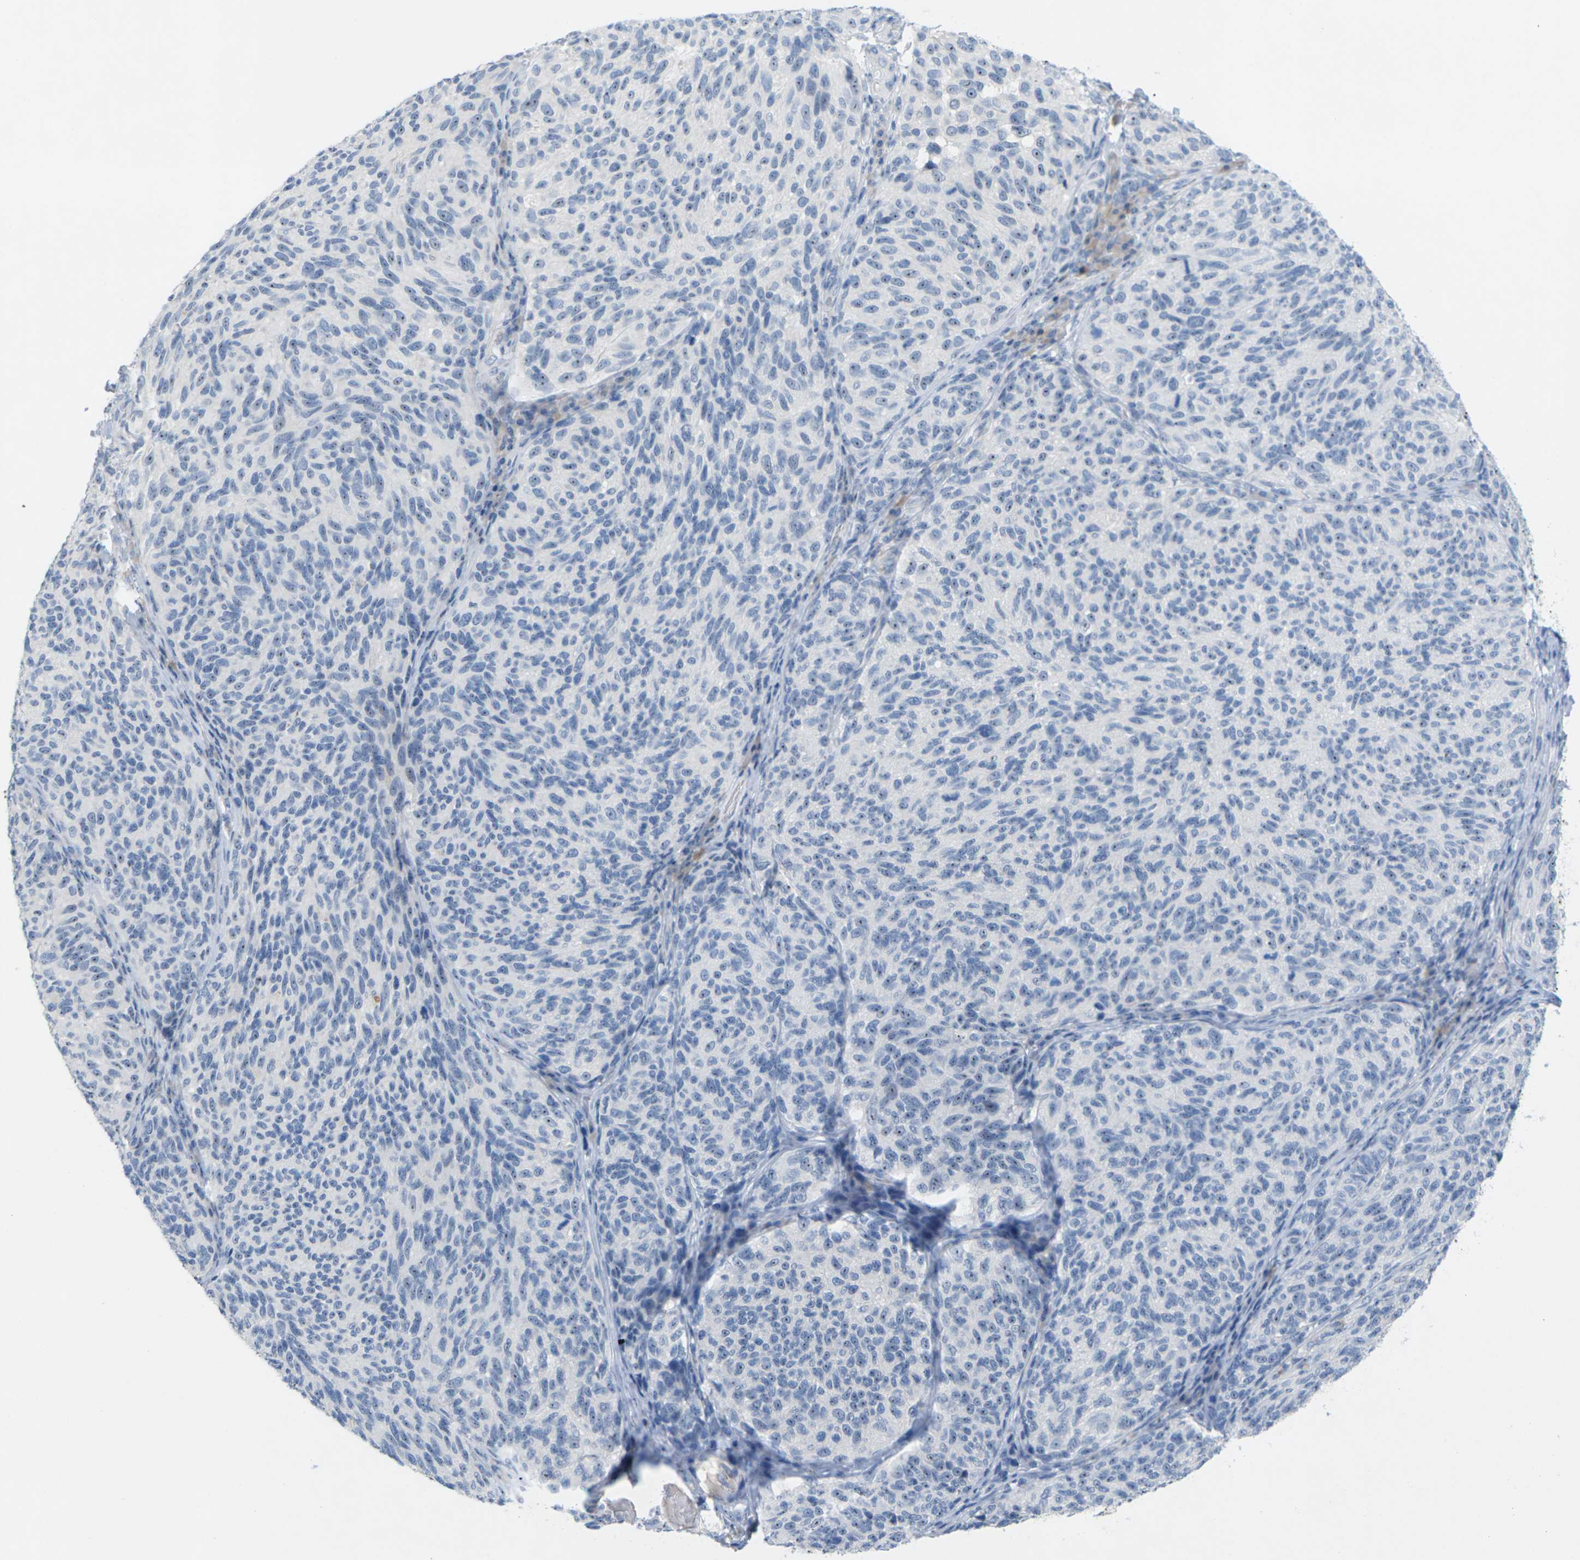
{"staining": {"intensity": "negative", "quantity": "none", "location": "none"}, "tissue": "melanoma", "cell_type": "Tumor cells", "image_type": "cancer", "snomed": [{"axis": "morphology", "description": "Malignant melanoma, NOS"}, {"axis": "topography", "description": "Skin"}], "caption": "Immunohistochemistry of human malignant melanoma reveals no staining in tumor cells.", "gene": "CLDN3", "patient": {"sex": "female", "age": 73}}